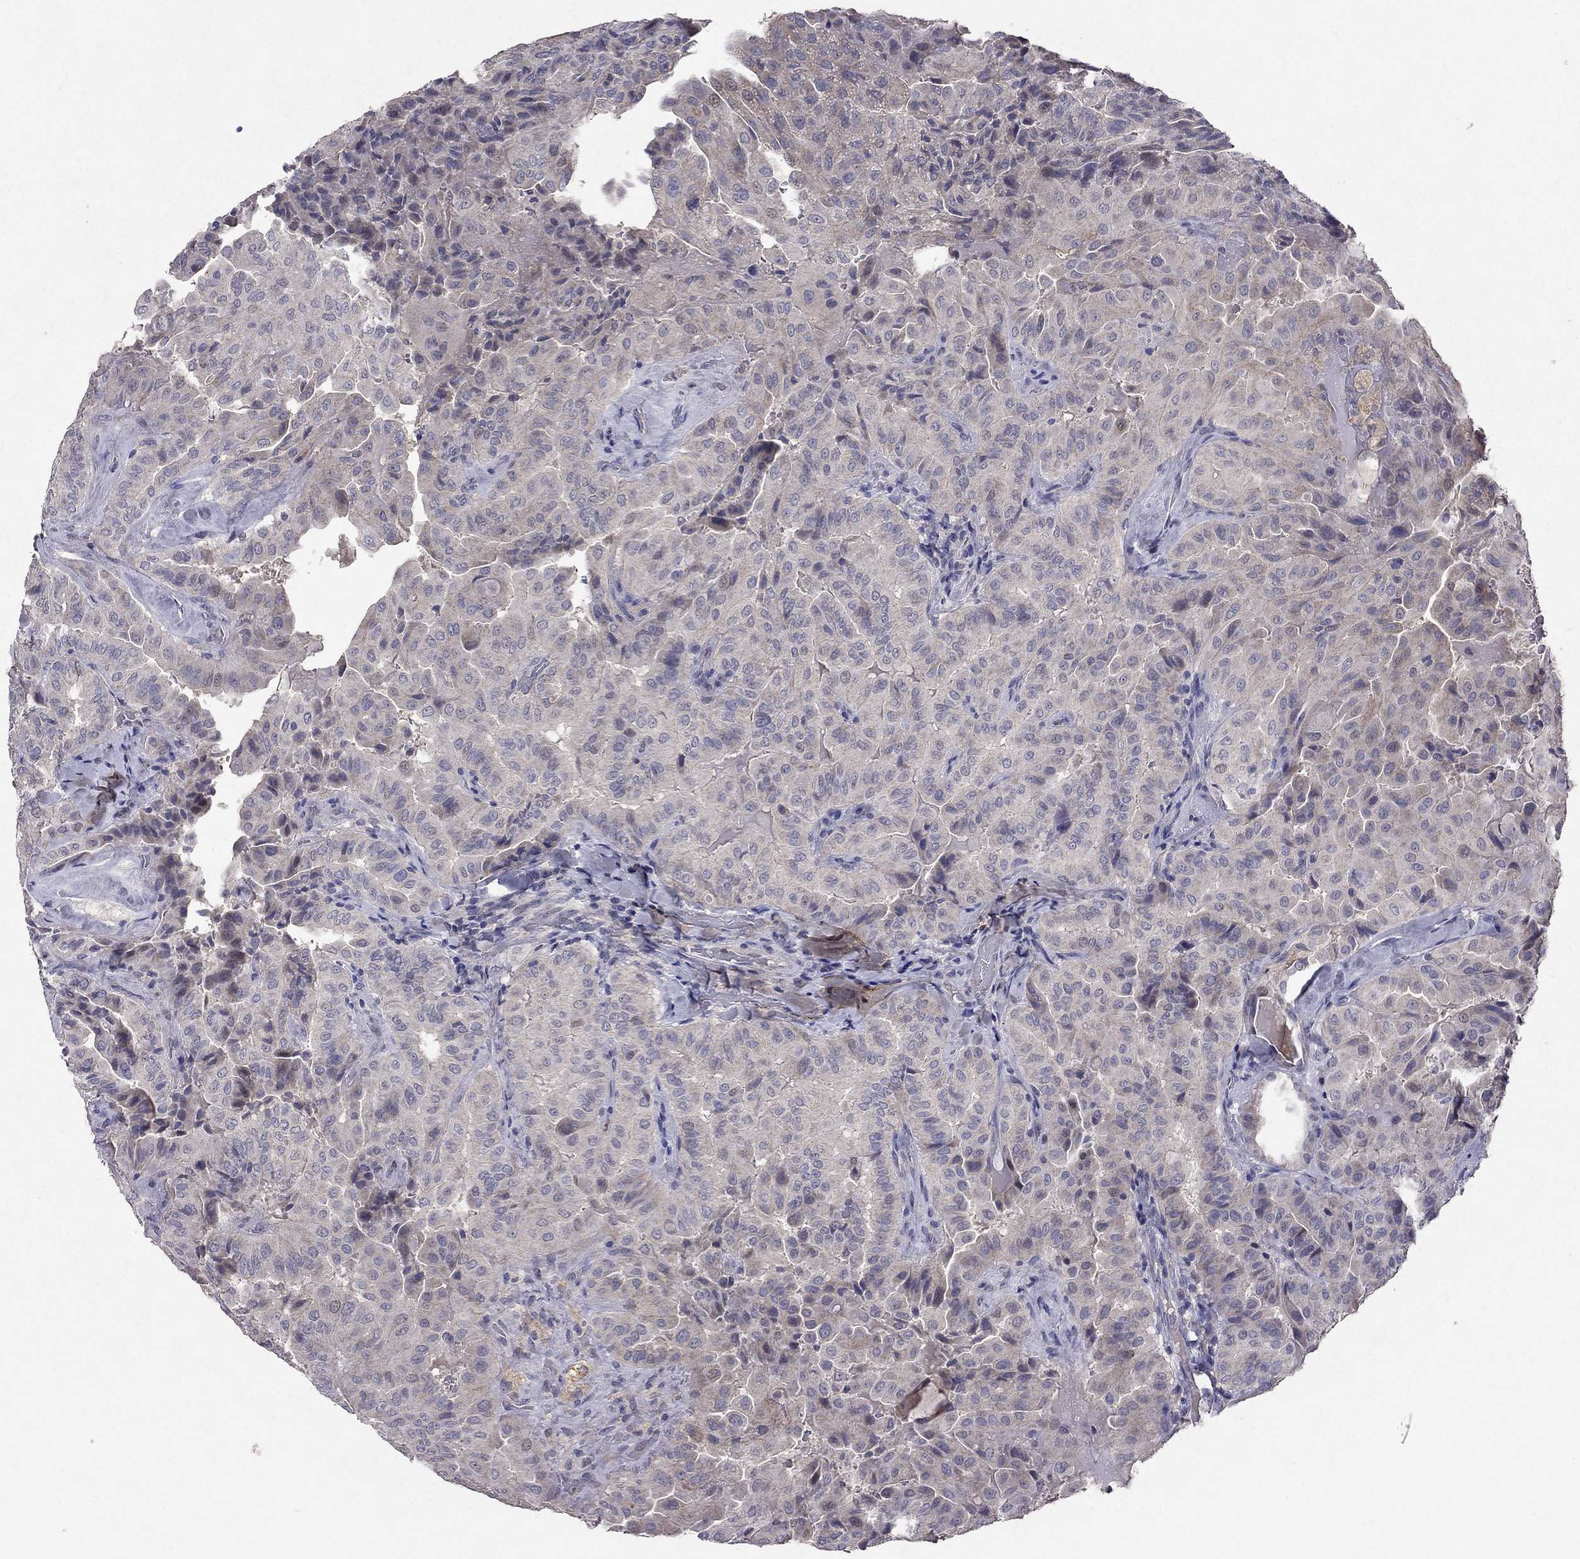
{"staining": {"intensity": "negative", "quantity": "none", "location": "none"}, "tissue": "thyroid cancer", "cell_type": "Tumor cells", "image_type": "cancer", "snomed": [{"axis": "morphology", "description": "Papillary adenocarcinoma, NOS"}, {"axis": "topography", "description": "Thyroid gland"}], "caption": "This is an IHC photomicrograph of thyroid cancer. There is no expression in tumor cells.", "gene": "ESR2", "patient": {"sex": "female", "age": 68}}